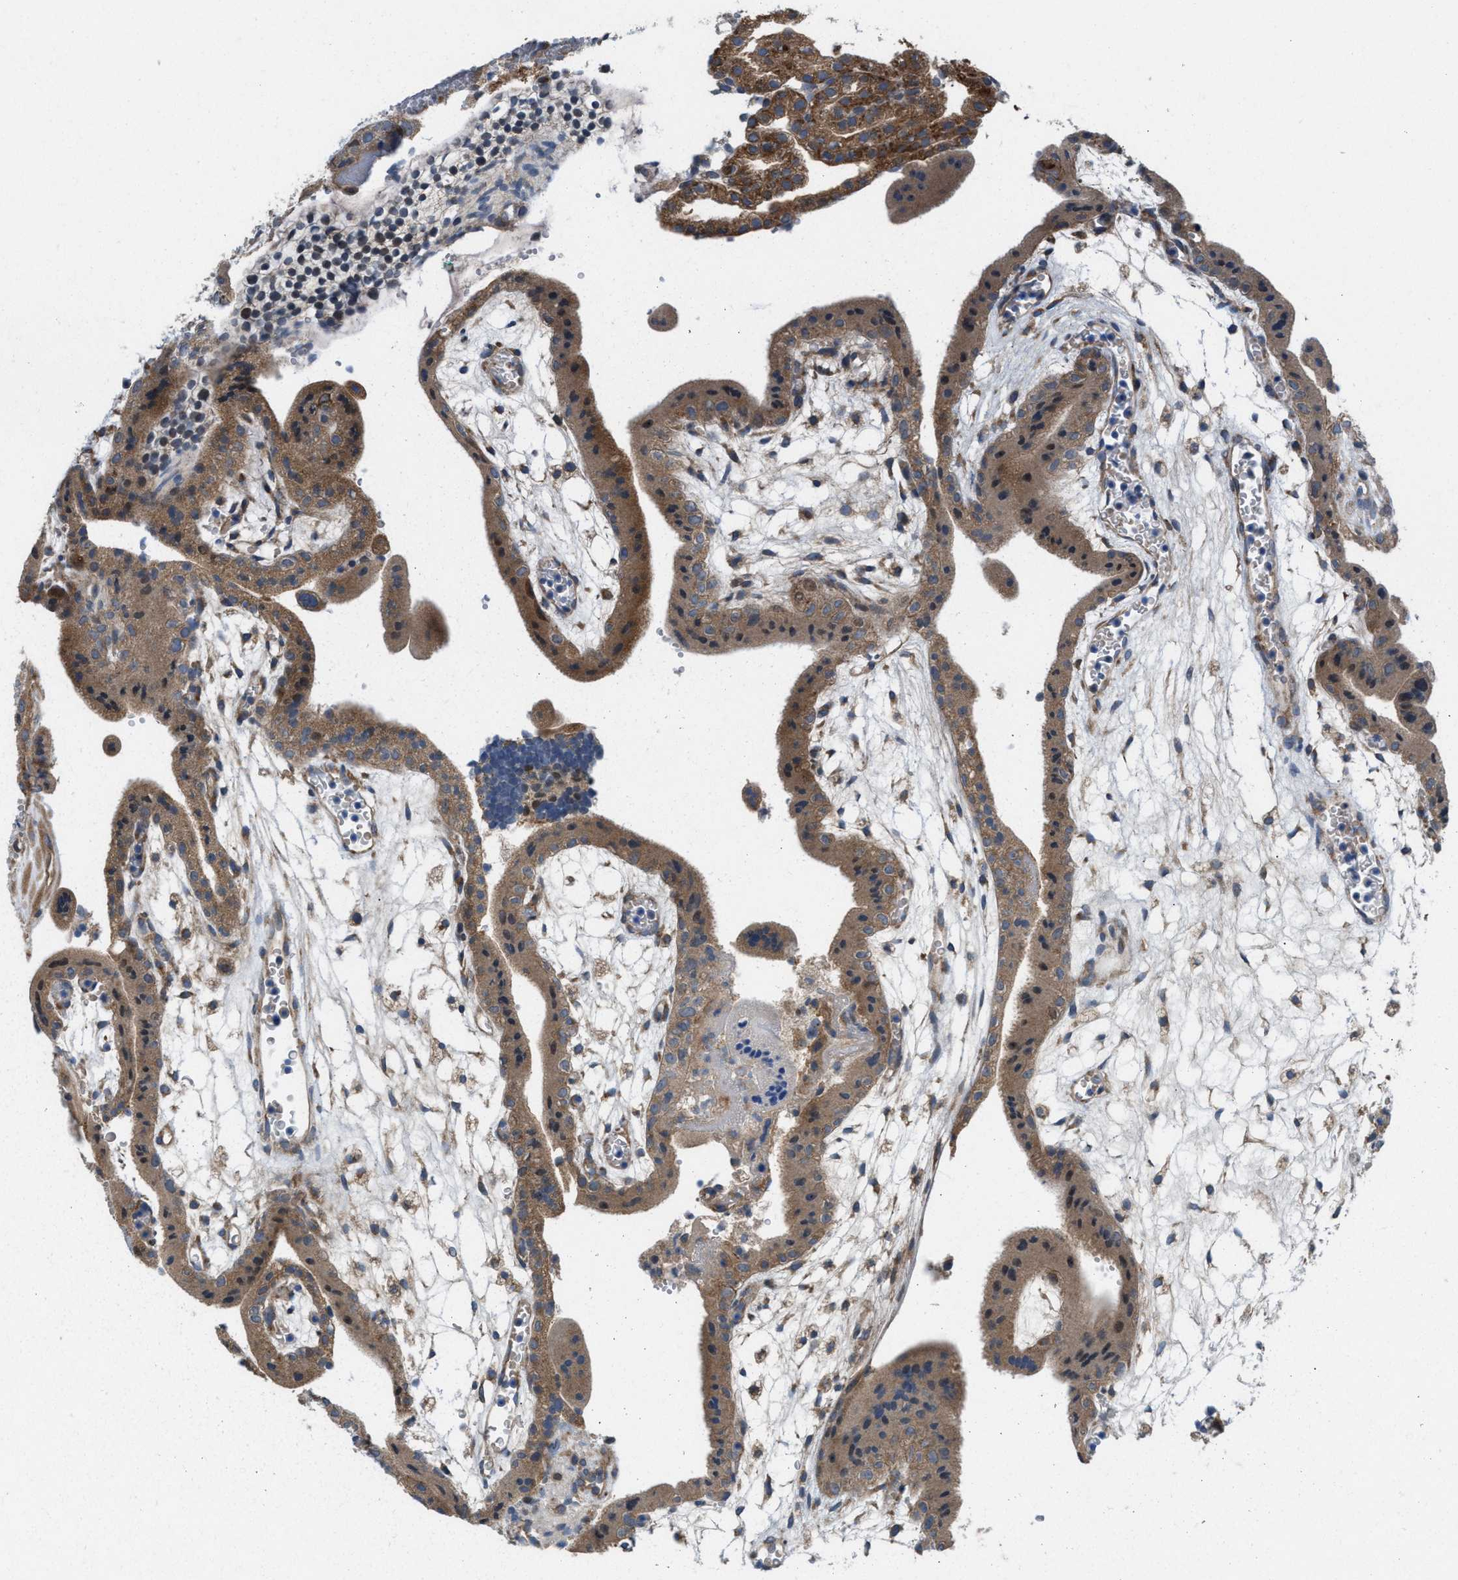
{"staining": {"intensity": "weak", "quantity": ">75%", "location": "cytoplasmic/membranous"}, "tissue": "placenta", "cell_type": "Trophoblastic cells", "image_type": "normal", "snomed": [{"axis": "morphology", "description": "Normal tissue, NOS"}, {"axis": "topography", "description": "Placenta"}], "caption": "IHC staining of benign placenta, which displays low levels of weak cytoplasmic/membranous expression in approximately >75% of trophoblastic cells indicating weak cytoplasmic/membranous protein positivity. The staining was performed using DAB (brown) for protein detection and nuclei were counterstained in hematoxylin (blue).", "gene": "CYB5D1", "patient": {"sex": "female", "age": 18}}